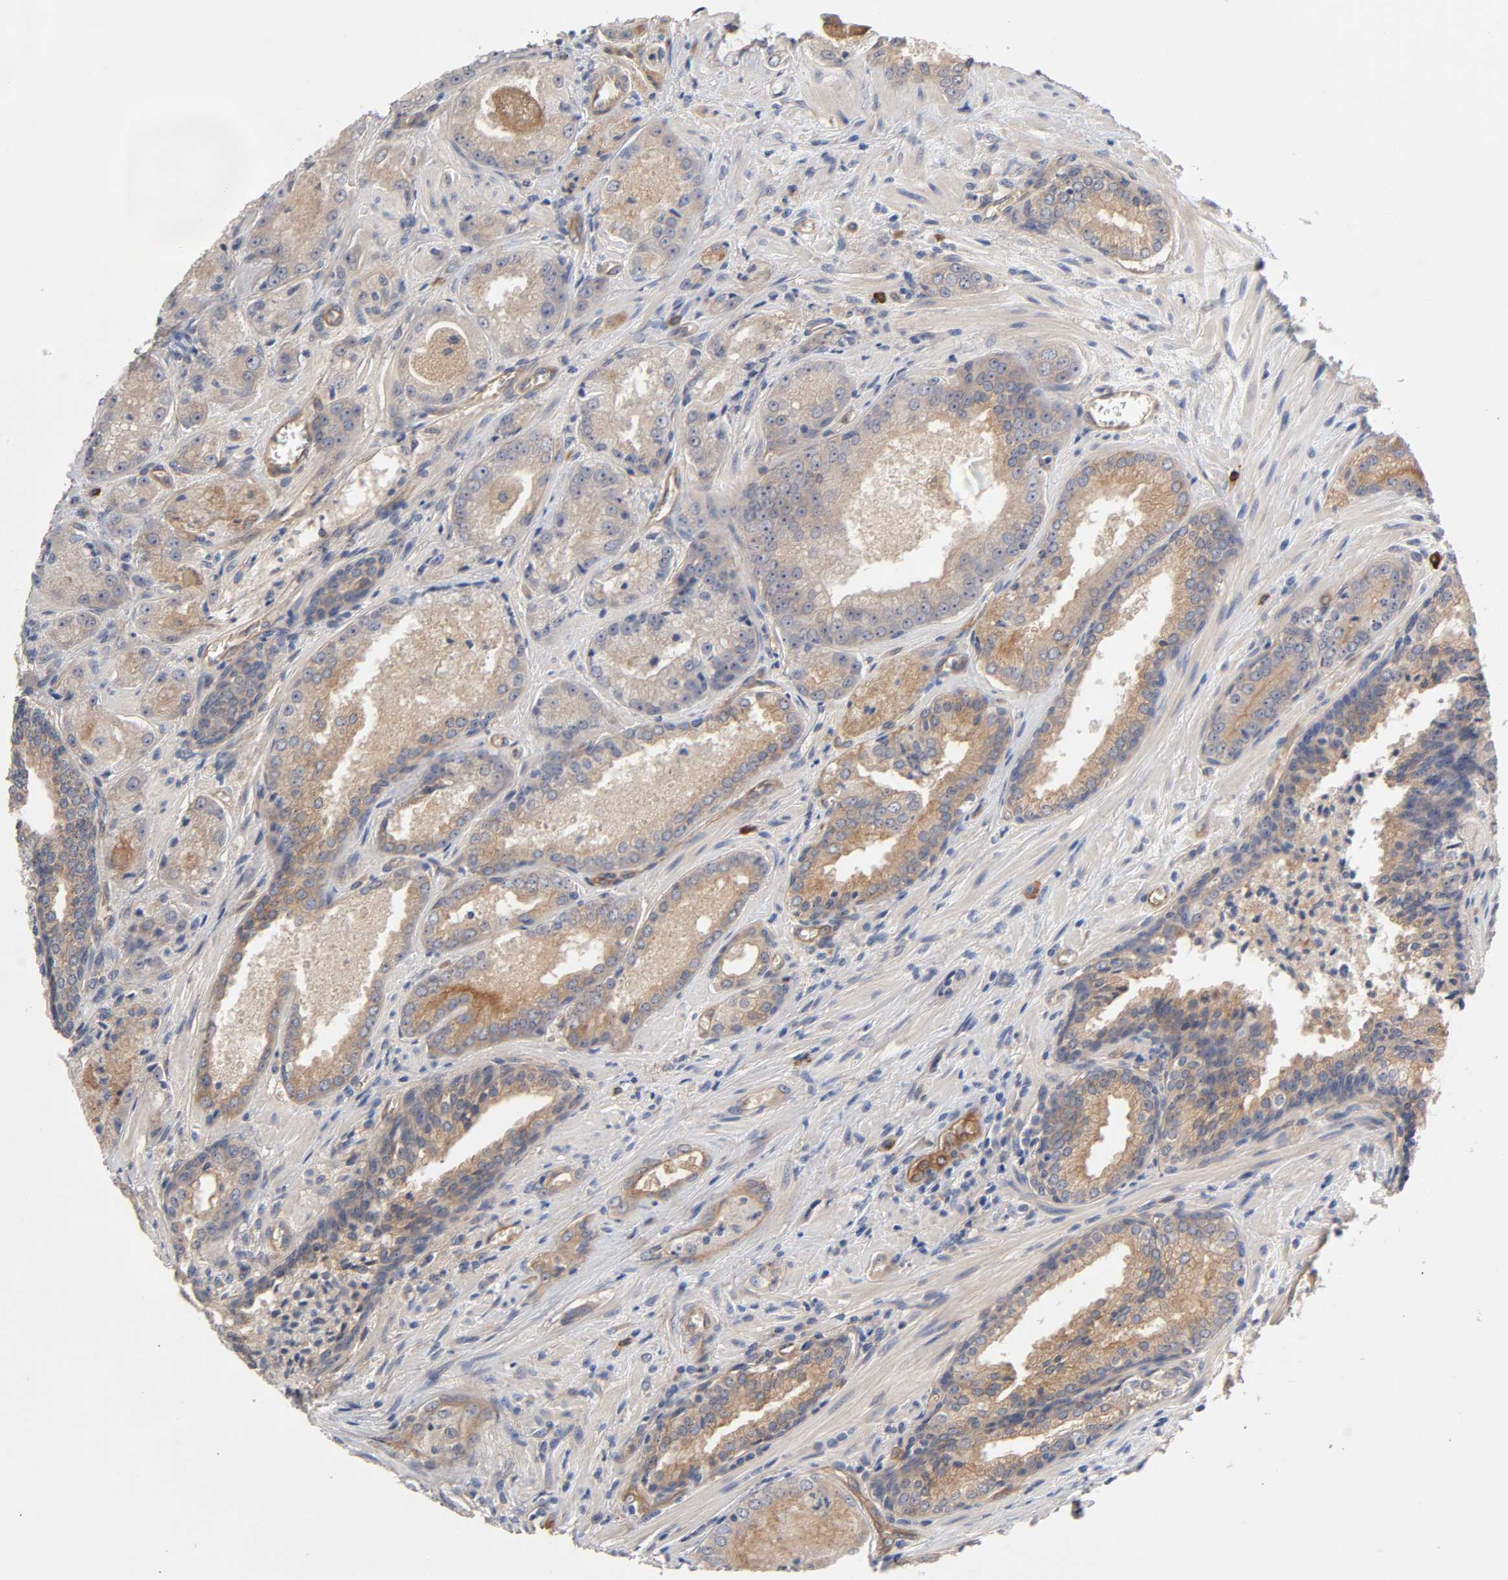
{"staining": {"intensity": "weak", "quantity": ">75%", "location": "cytoplasmic/membranous"}, "tissue": "prostate cancer", "cell_type": "Tumor cells", "image_type": "cancer", "snomed": [{"axis": "morphology", "description": "Adenocarcinoma, Low grade"}, {"axis": "topography", "description": "Prostate"}], "caption": "The immunohistochemical stain highlights weak cytoplasmic/membranous expression in tumor cells of prostate cancer (low-grade adenocarcinoma) tissue.", "gene": "RAB13", "patient": {"sex": "male", "age": 60}}